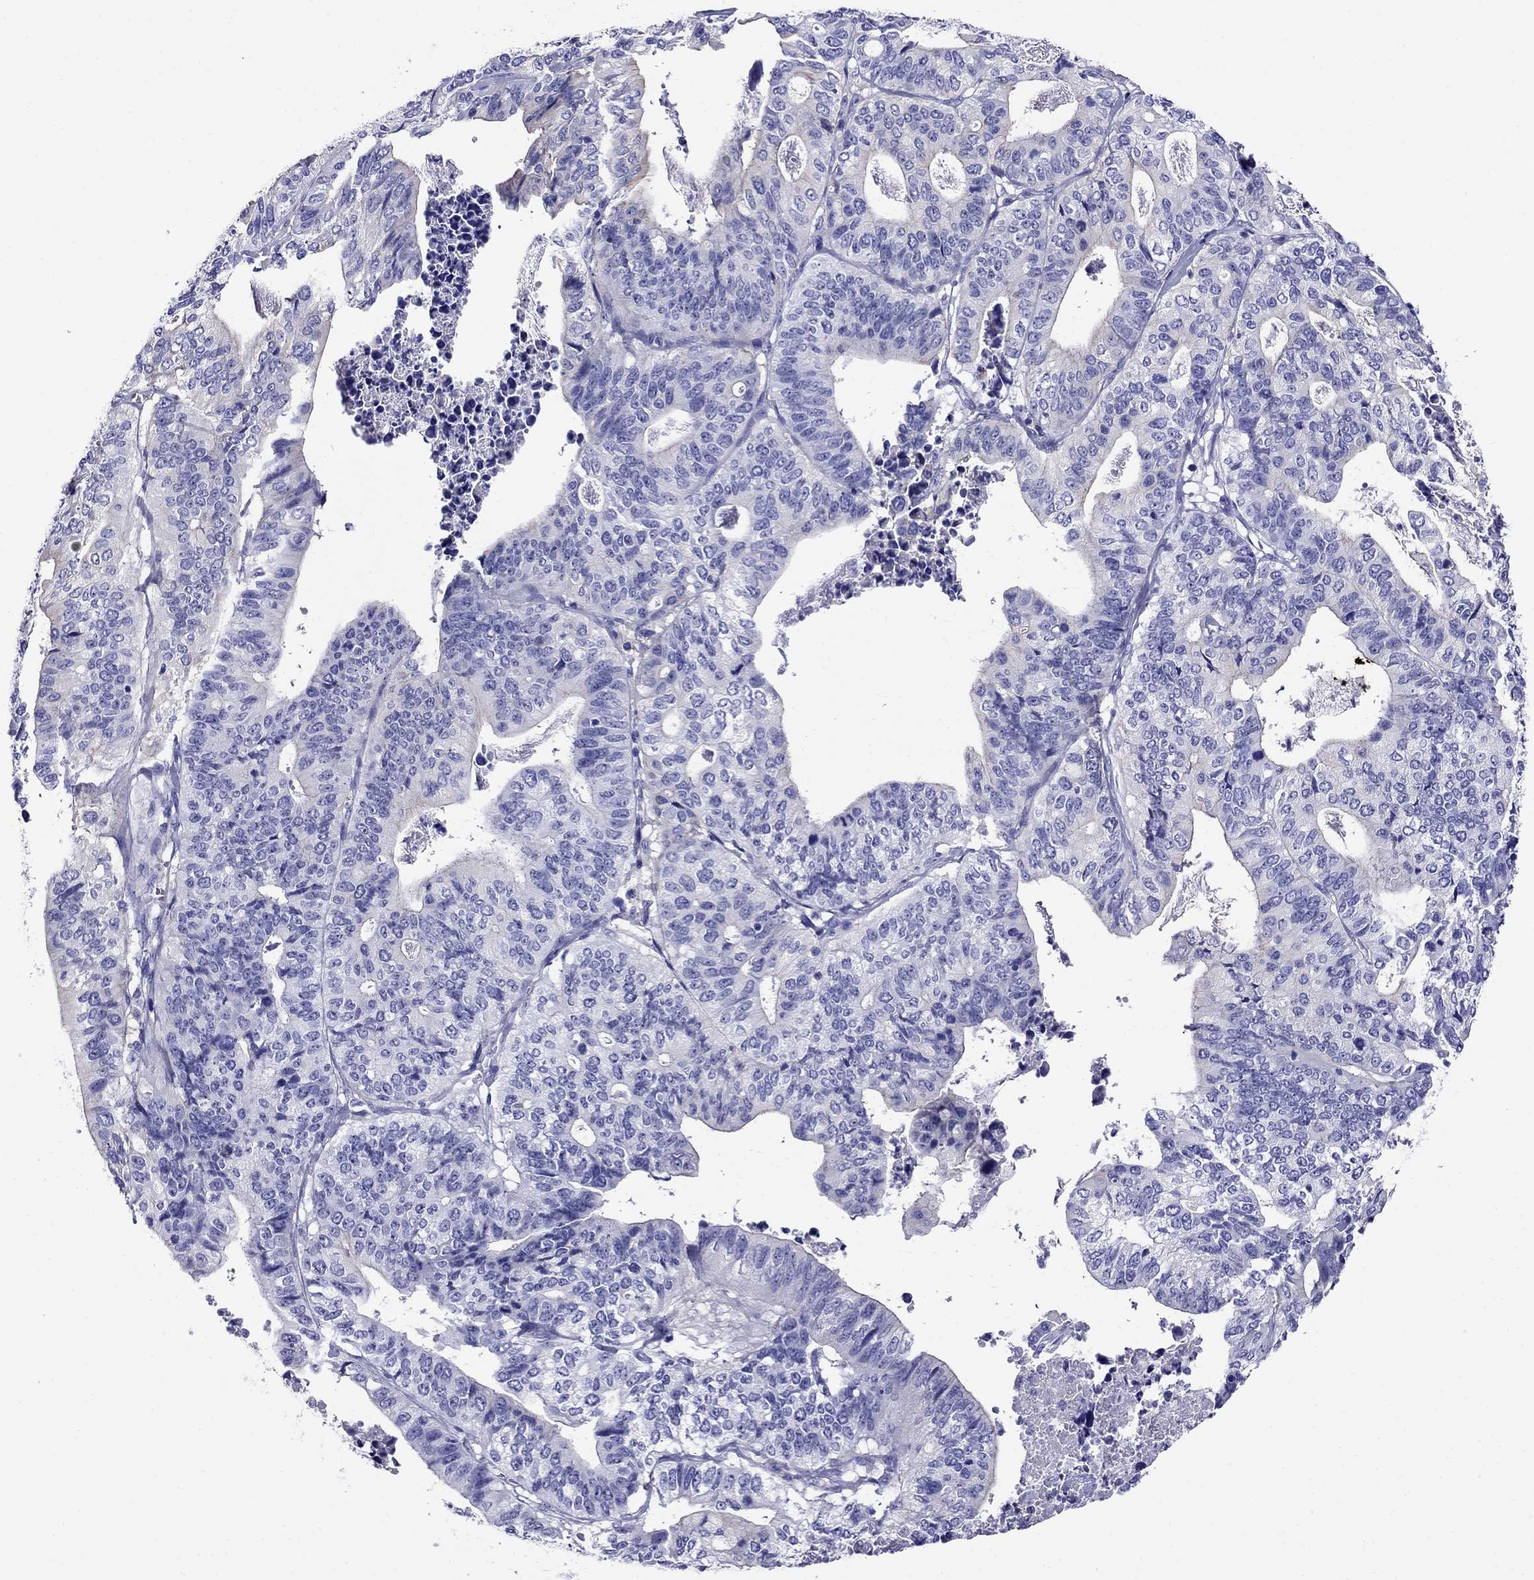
{"staining": {"intensity": "negative", "quantity": "none", "location": "none"}, "tissue": "stomach cancer", "cell_type": "Tumor cells", "image_type": "cancer", "snomed": [{"axis": "morphology", "description": "Adenocarcinoma, NOS"}, {"axis": "topography", "description": "Stomach, upper"}], "caption": "This is an immunohistochemistry (IHC) histopathology image of human stomach cancer. There is no positivity in tumor cells.", "gene": "SCG2", "patient": {"sex": "female", "age": 67}}